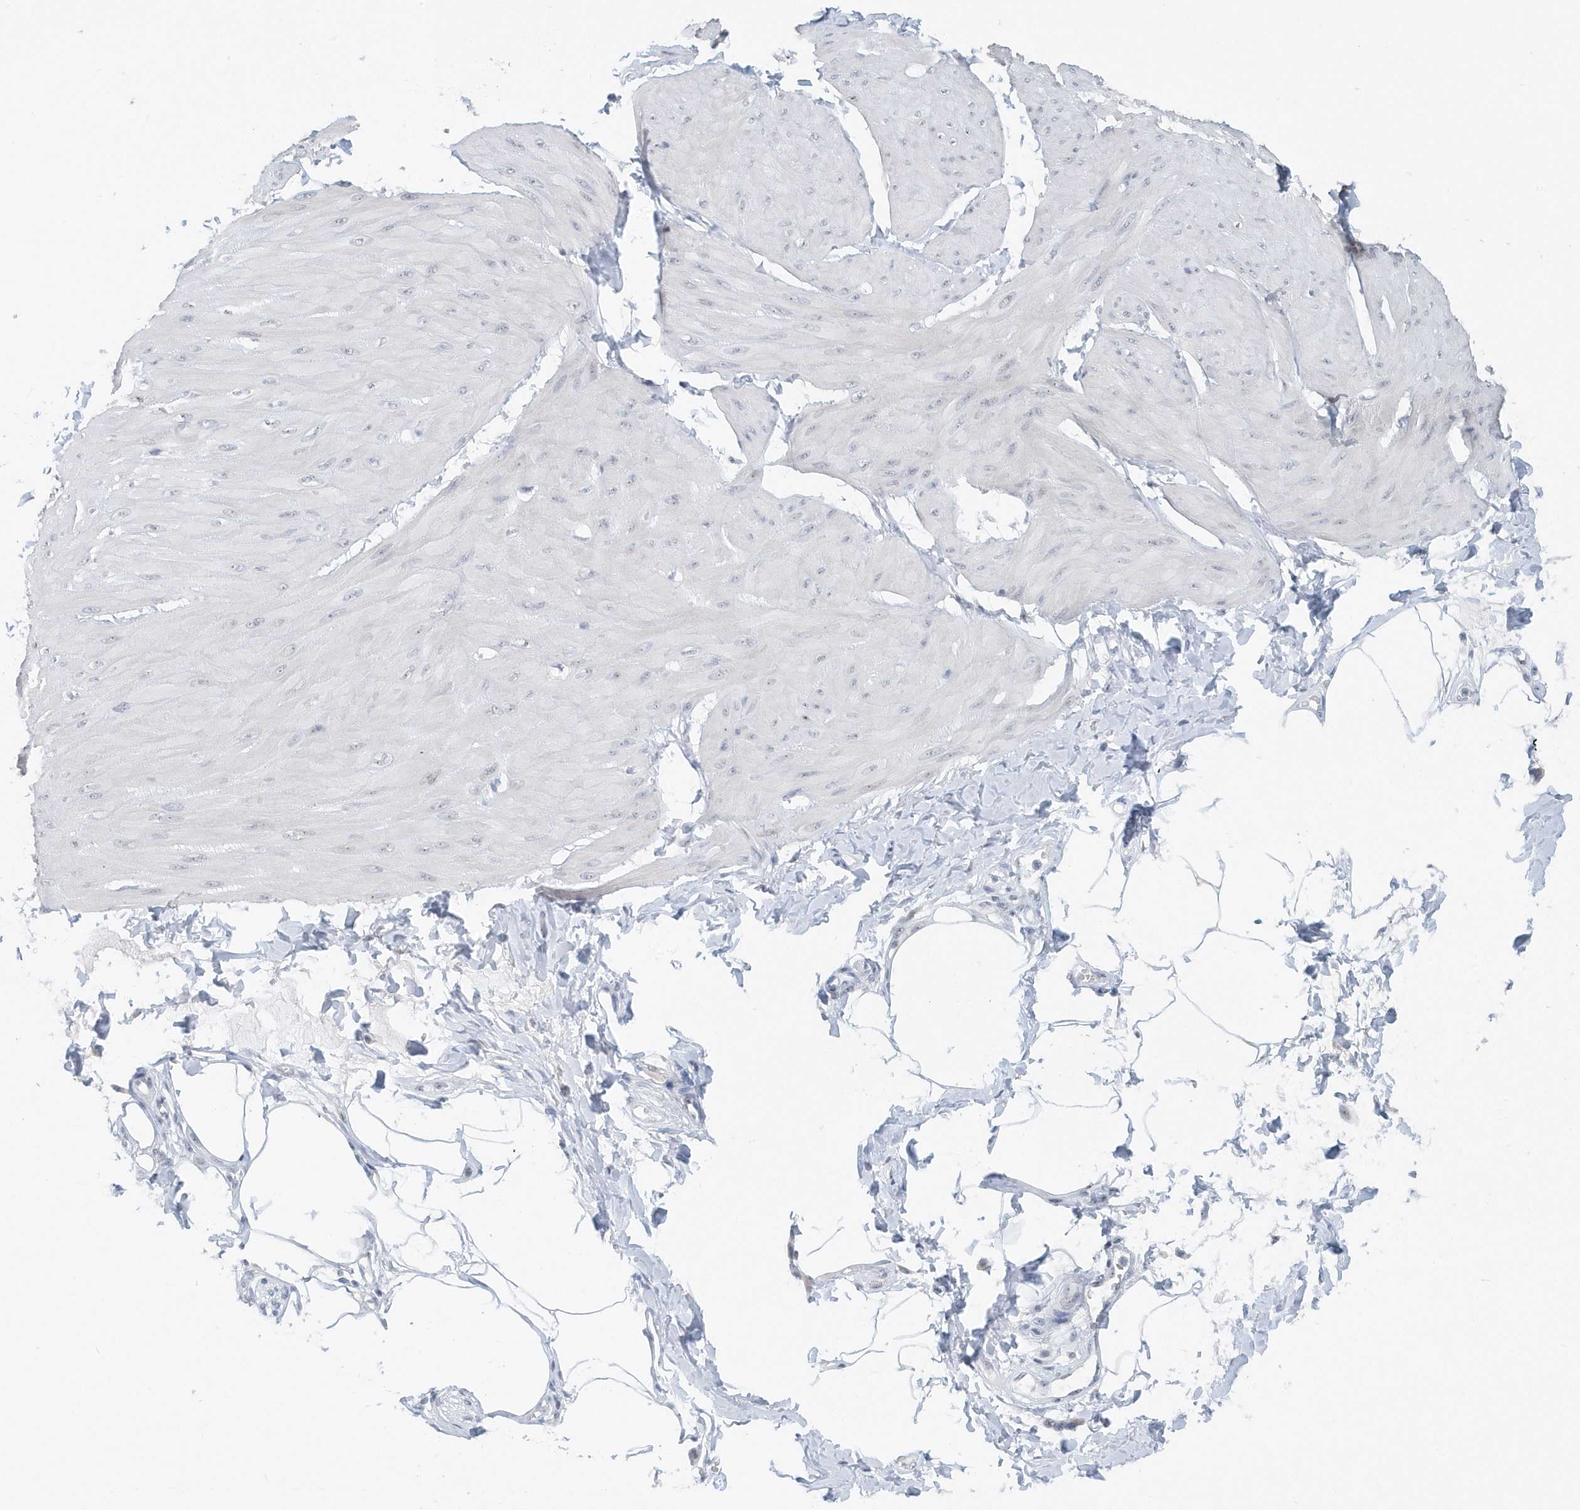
{"staining": {"intensity": "negative", "quantity": "none", "location": "none"}, "tissue": "smooth muscle", "cell_type": "Smooth muscle cells", "image_type": "normal", "snomed": [{"axis": "morphology", "description": "Urothelial carcinoma, High grade"}, {"axis": "topography", "description": "Urinary bladder"}], "caption": "DAB (3,3'-diaminobenzidine) immunohistochemical staining of benign smooth muscle exhibits no significant staining in smooth muscle cells. (Stains: DAB IHC with hematoxylin counter stain, Microscopy: brightfield microscopy at high magnification).", "gene": "RPF2", "patient": {"sex": "male", "age": 46}}